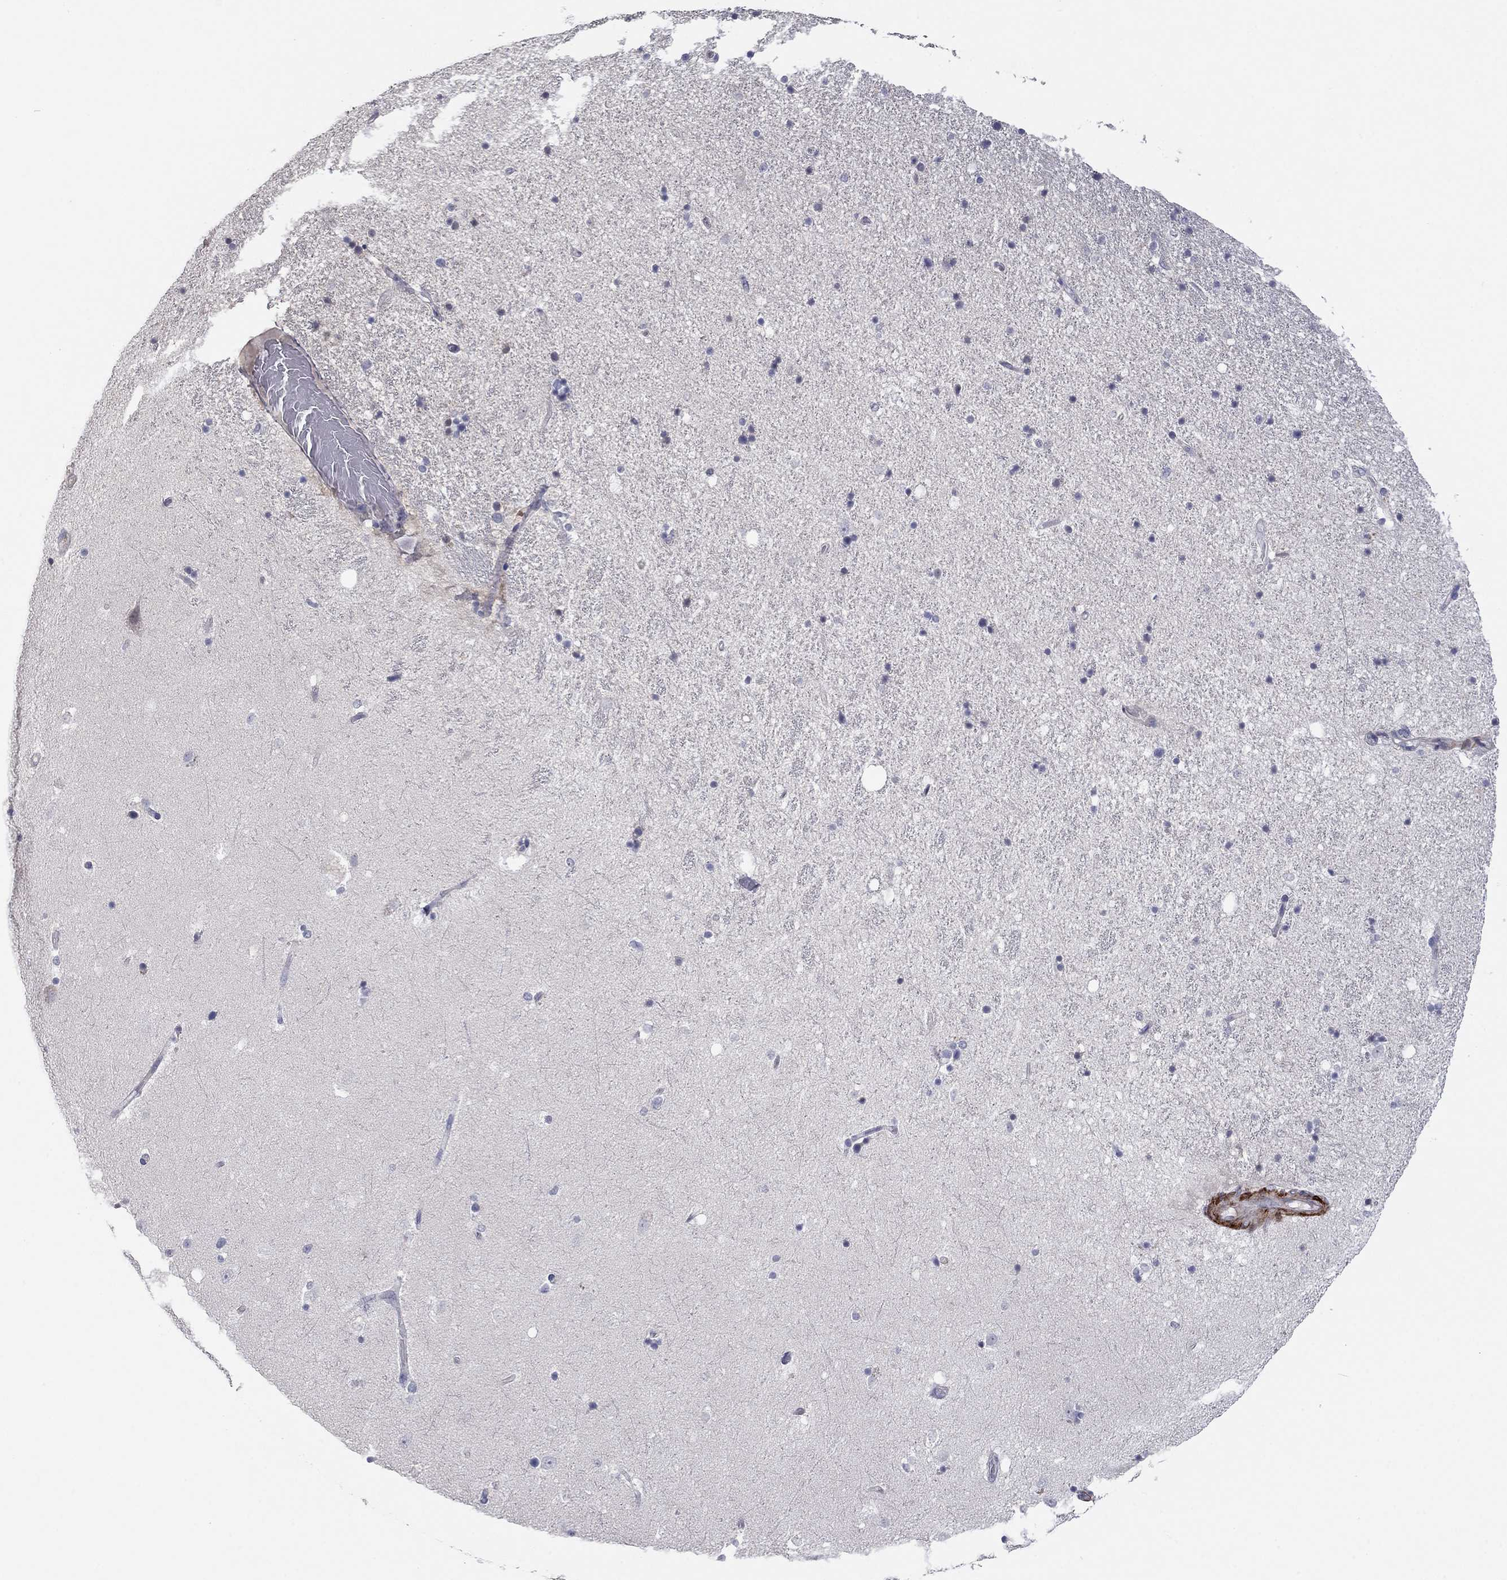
{"staining": {"intensity": "negative", "quantity": "none", "location": "none"}, "tissue": "hippocampus", "cell_type": "Glial cells", "image_type": "normal", "snomed": [{"axis": "morphology", "description": "Normal tissue, NOS"}, {"axis": "topography", "description": "Hippocampus"}], "caption": "An image of hippocampus stained for a protein shows no brown staining in glial cells. (Brightfield microscopy of DAB IHC at high magnification).", "gene": "IP6K3", "patient": {"sex": "male", "age": 49}}